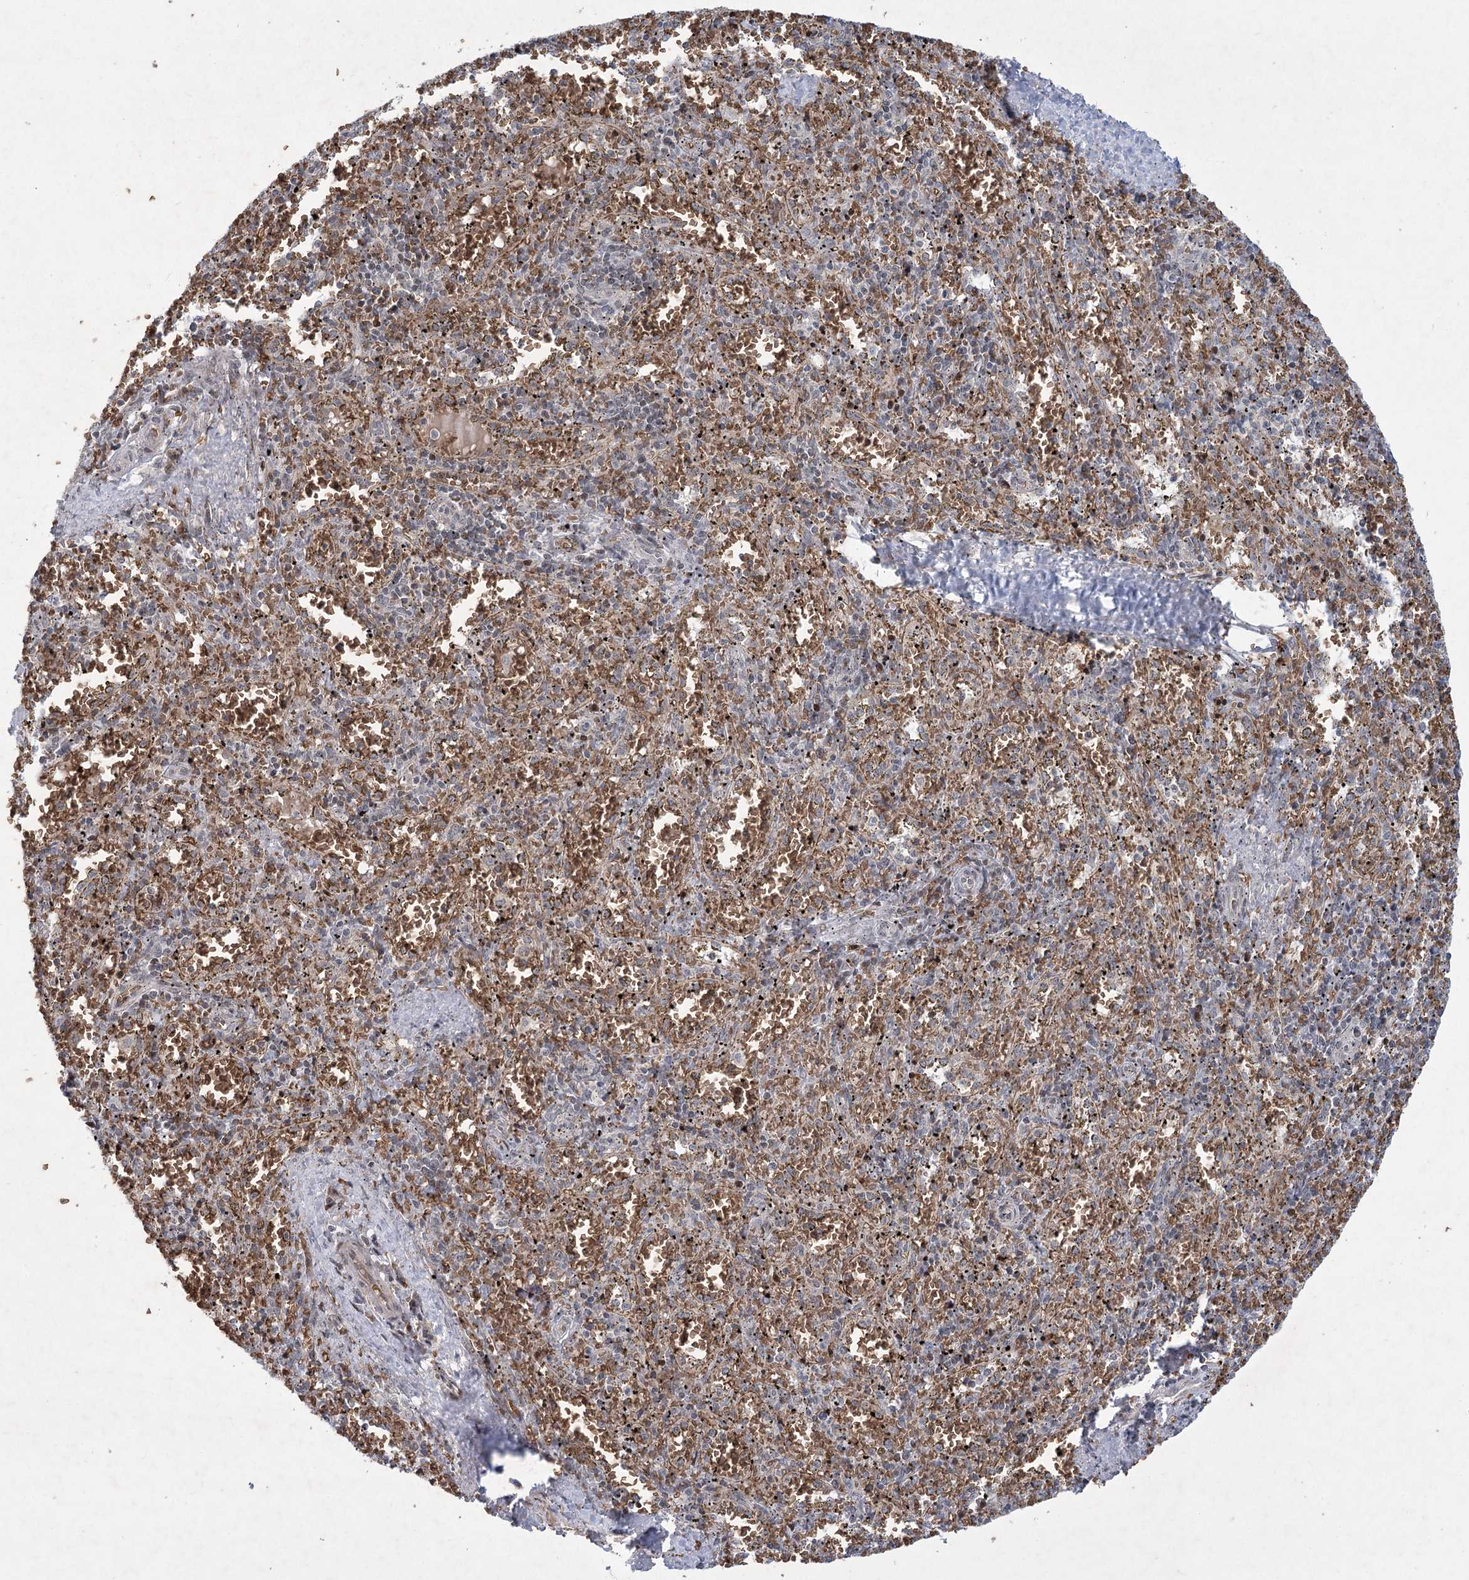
{"staining": {"intensity": "negative", "quantity": "none", "location": "none"}, "tissue": "spleen", "cell_type": "Cells in red pulp", "image_type": "normal", "snomed": [{"axis": "morphology", "description": "Normal tissue, NOS"}, {"axis": "topography", "description": "Spleen"}], "caption": "Immunohistochemistry (IHC) photomicrograph of normal spleen stained for a protein (brown), which demonstrates no staining in cells in red pulp.", "gene": "NSMCE4A", "patient": {"sex": "male", "age": 11}}